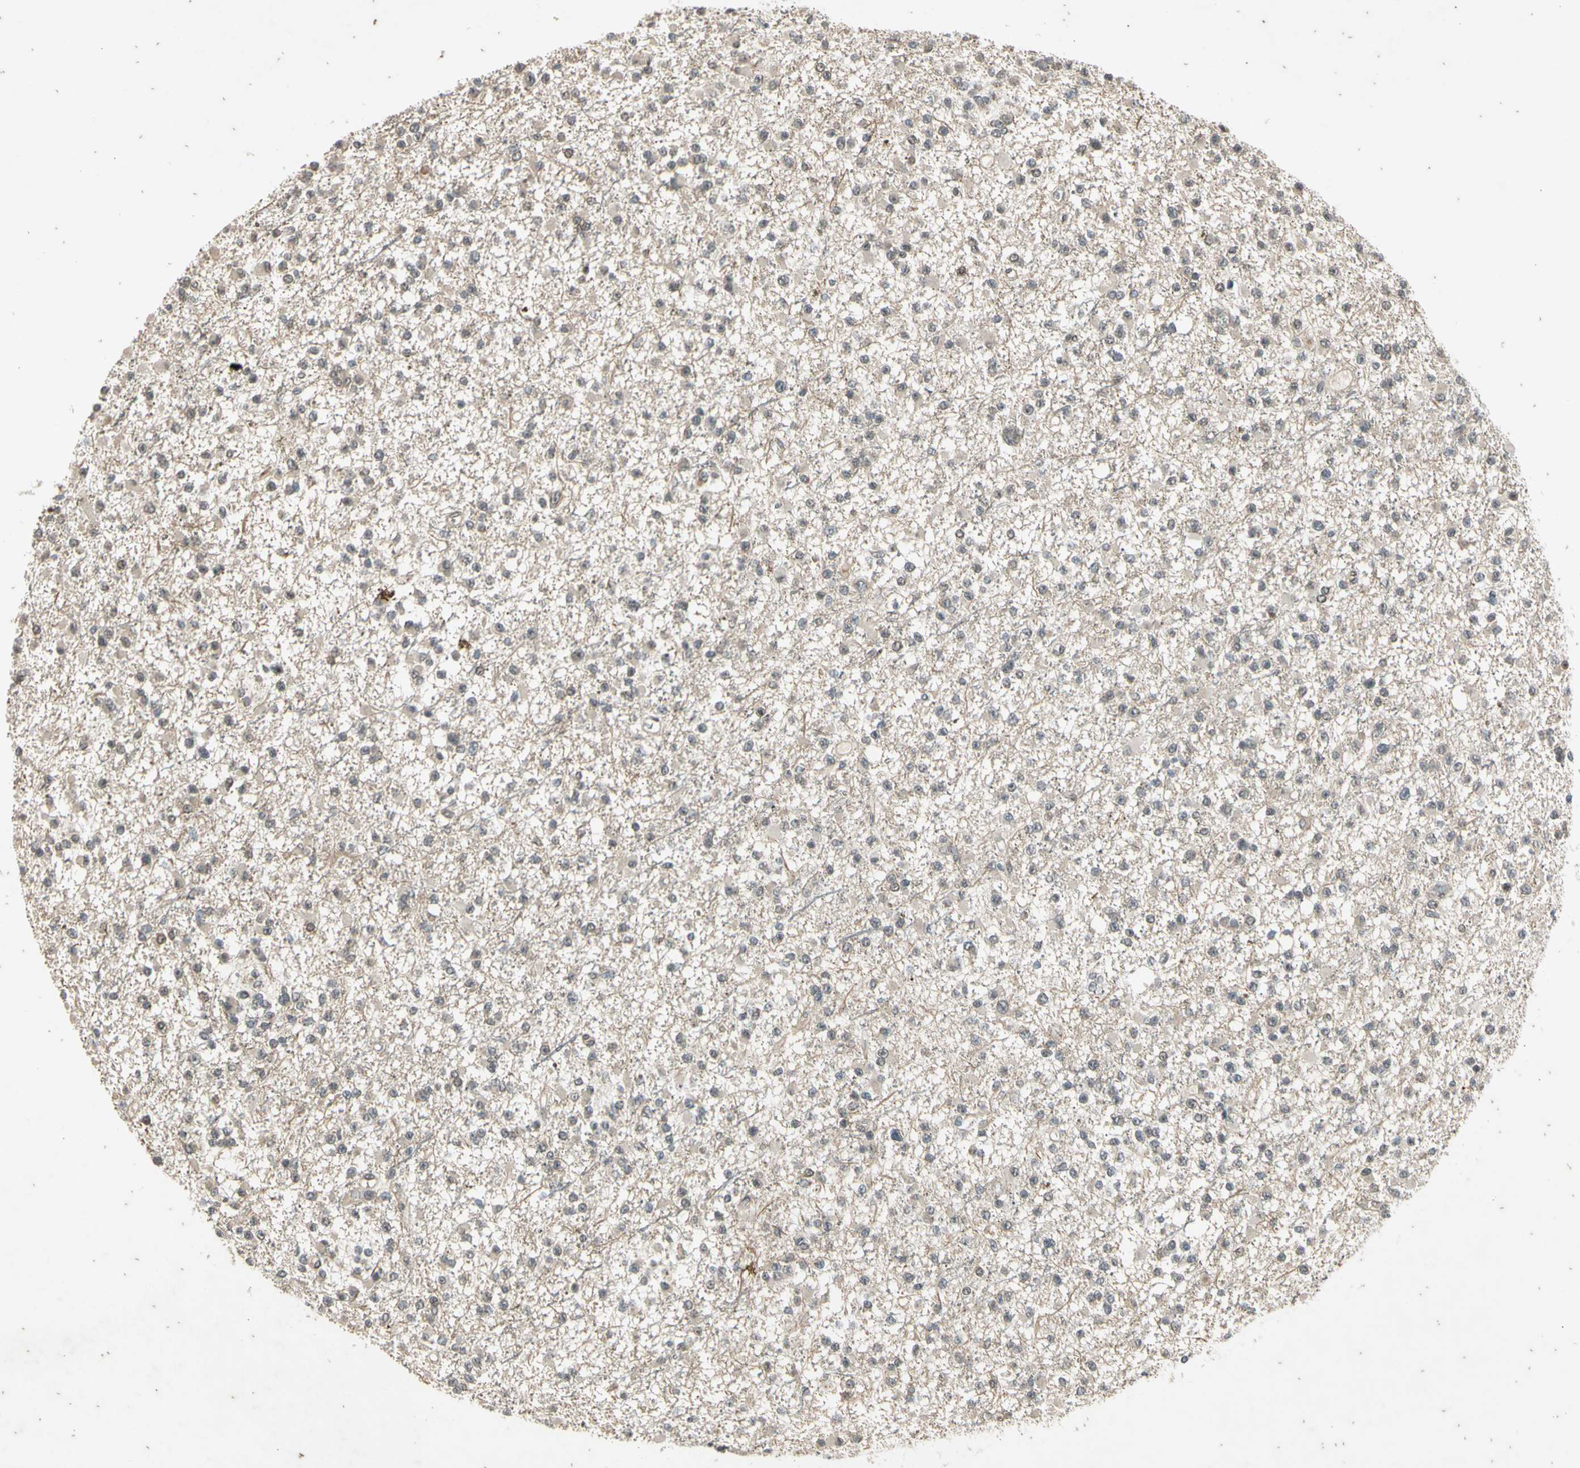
{"staining": {"intensity": "negative", "quantity": "none", "location": "none"}, "tissue": "glioma", "cell_type": "Tumor cells", "image_type": "cancer", "snomed": [{"axis": "morphology", "description": "Glioma, malignant, Low grade"}, {"axis": "topography", "description": "Brain"}], "caption": "Immunohistochemistry image of glioma stained for a protein (brown), which reveals no positivity in tumor cells. (Brightfield microscopy of DAB IHC at high magnification).", "gene": "EFNB2", "patient": {"sex": "female", "age": 22}}